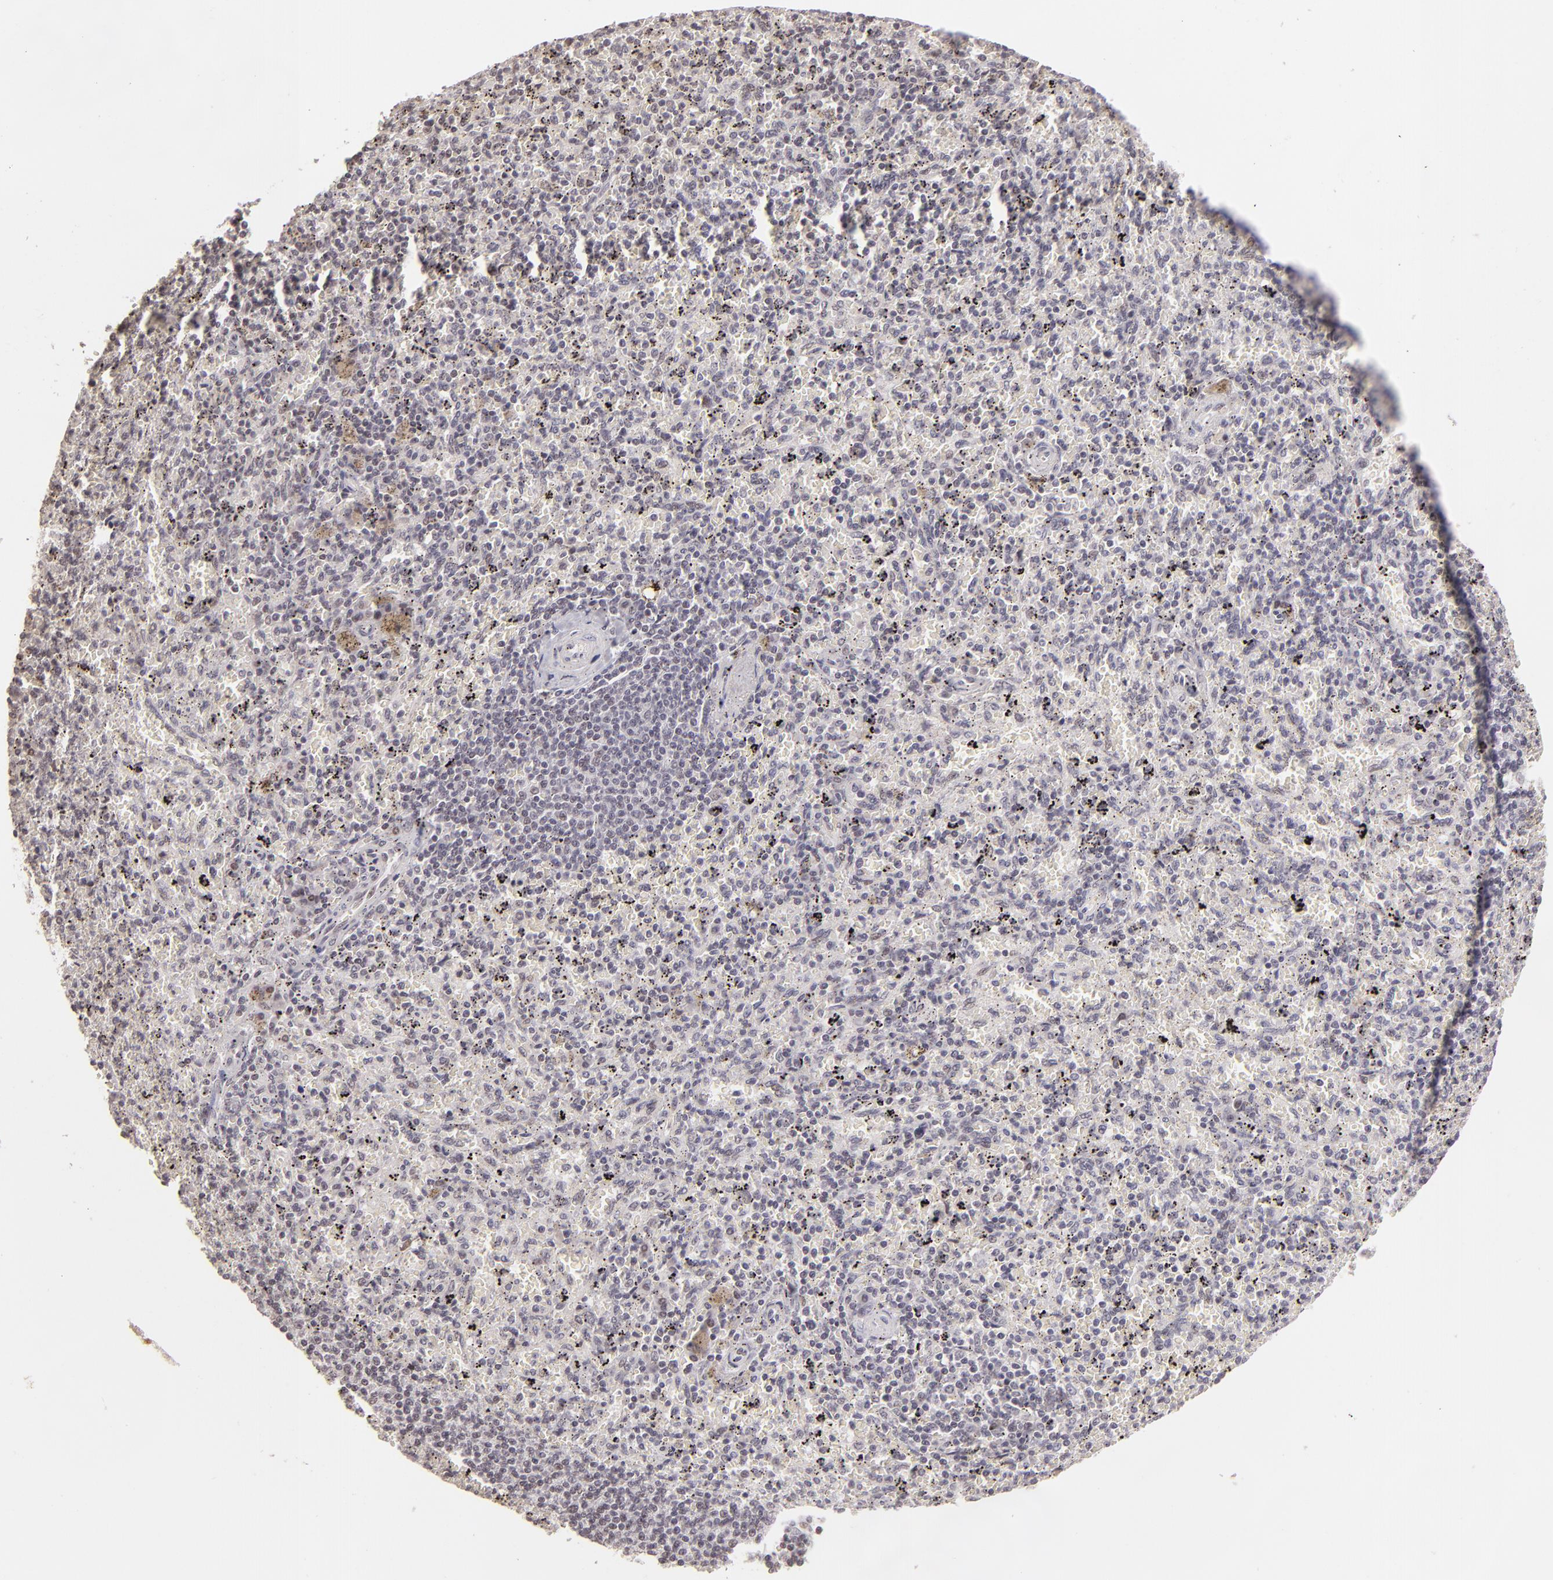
{"staining": {"intensity": "negative", "quantity": "none", "location": "none"}, "tissue": "spleen", "cell_type": "Cells in red pulp", "image_type": "normal", "snomed": [{"axis": "morphology", "description": "Normal tissue, NOS"}, {"axis": "topography", "description": "Spleen"}], "caption": "Cells in red pulp show no significant protein positivity in benign spleen.", "gene": "RARB", "patient": {"sex": "female", "age": 43}}